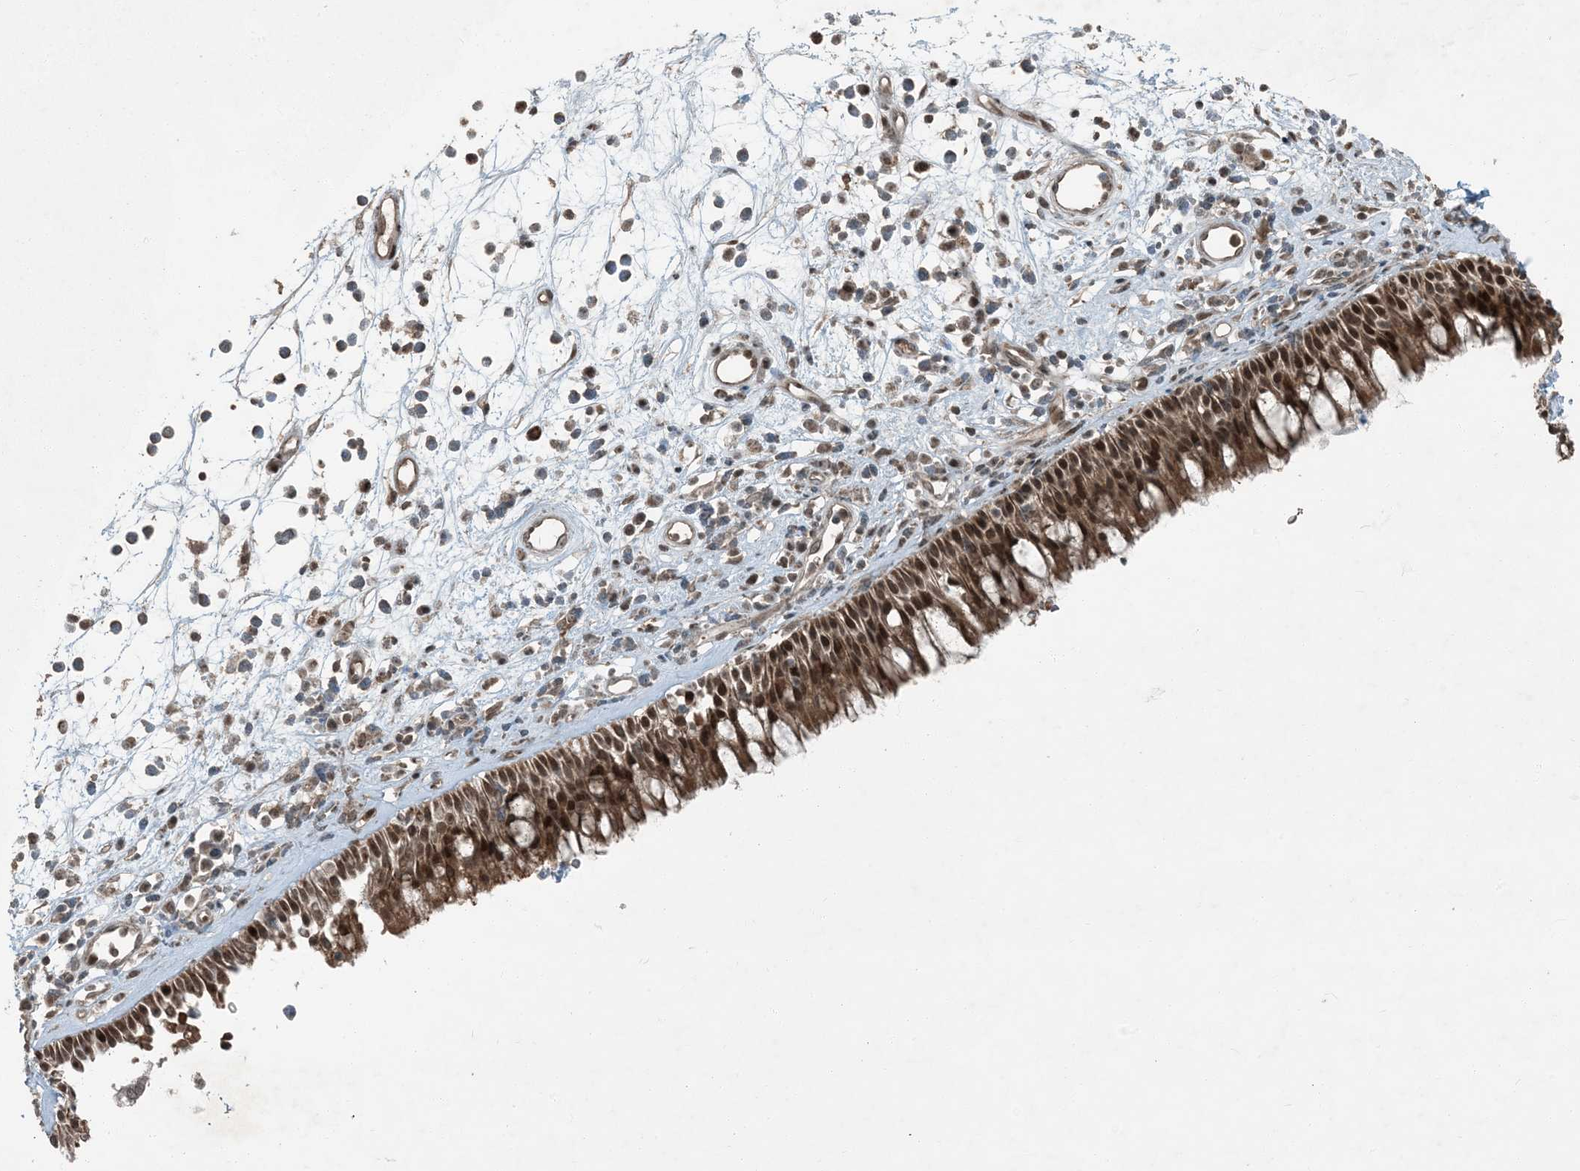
{"staining": {"intensity": "strong", "quantity": ">75%", "location": "cytoplasmic/membranous,nuclear"}, "tissue": "nasopharynx", "cell_type": "Respiratory epithelial cells", "image_type": "normal", "snomed": [{"axis": "morphology", "description": "Normal tissue, NOS"}, {"axis": "morphology", "description": "Inflammation, NOS"}, {"axis": "morphology", "description": "Malignant melanoma, Metastatic site"}, {"axis": "topography", "description": "Nasopharynx"}], "caption": "The immunohistochemical stain shows strong cytoplasmic/membranous,nuclear expression in respiratory epithelial cells of benign nasopharynx.", "gene": "TRAPPC12", "patient": {"sex": "male", "age": 70}}